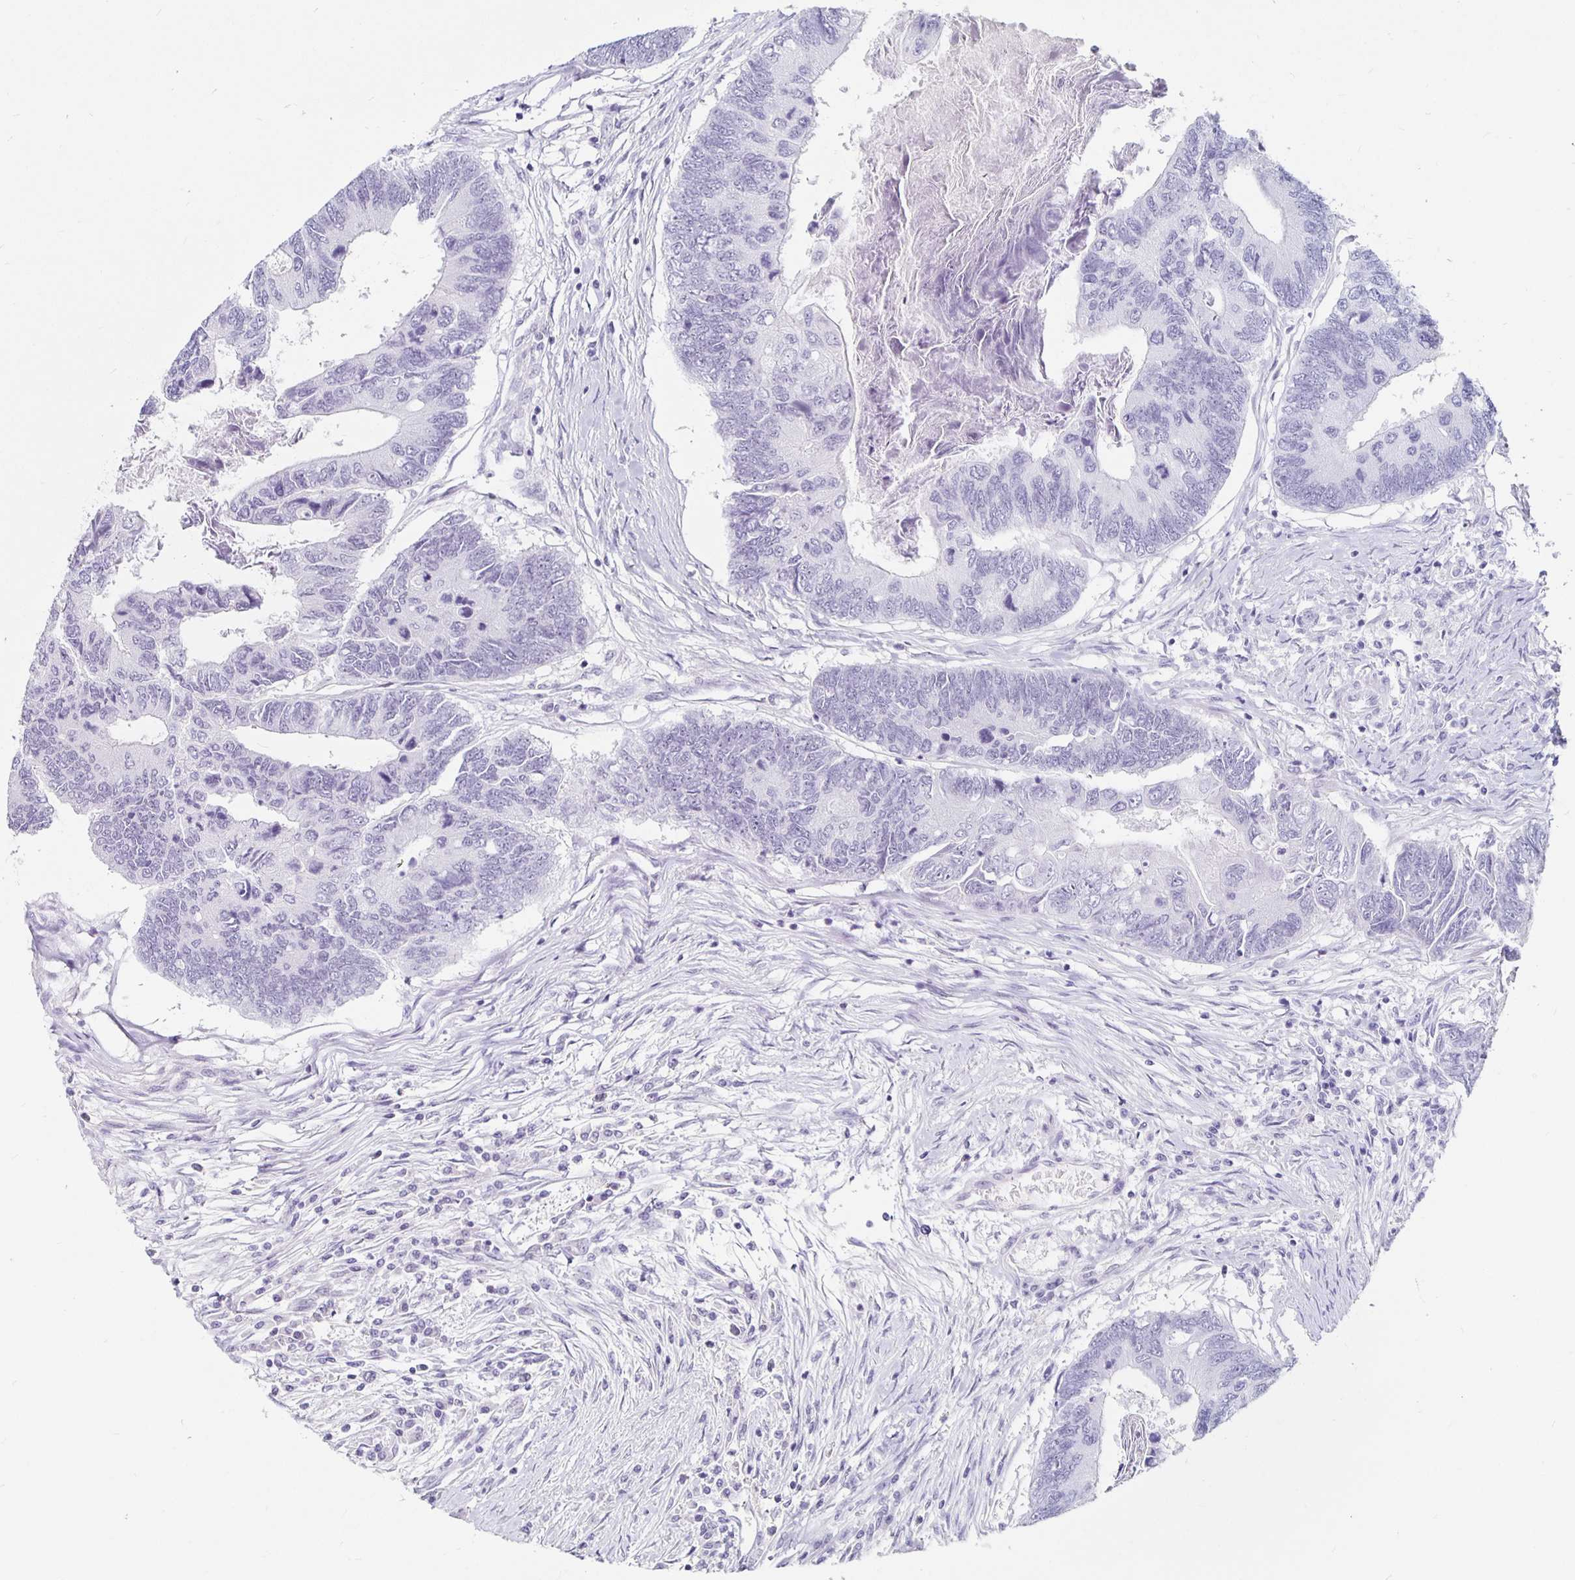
{"staining": {"intensity": "negative", "quantity": "none", "location": "none"}, "tissue": "colorectal cancer", "cell_type": "Tumor cells", "image_type": "cancer", "snomed": [{"axis": "morphology", "description": "Adenocarcinoma, NOS"}, {"axis": "topography", "description": "Colon"}], "caption": "A photomicrograph of human colorectal cancer (adenocarcinoma) is negative for staining in tumor cells.", "gene": "KCNQ2", "patient": {"sex": "female", "age": 67}}